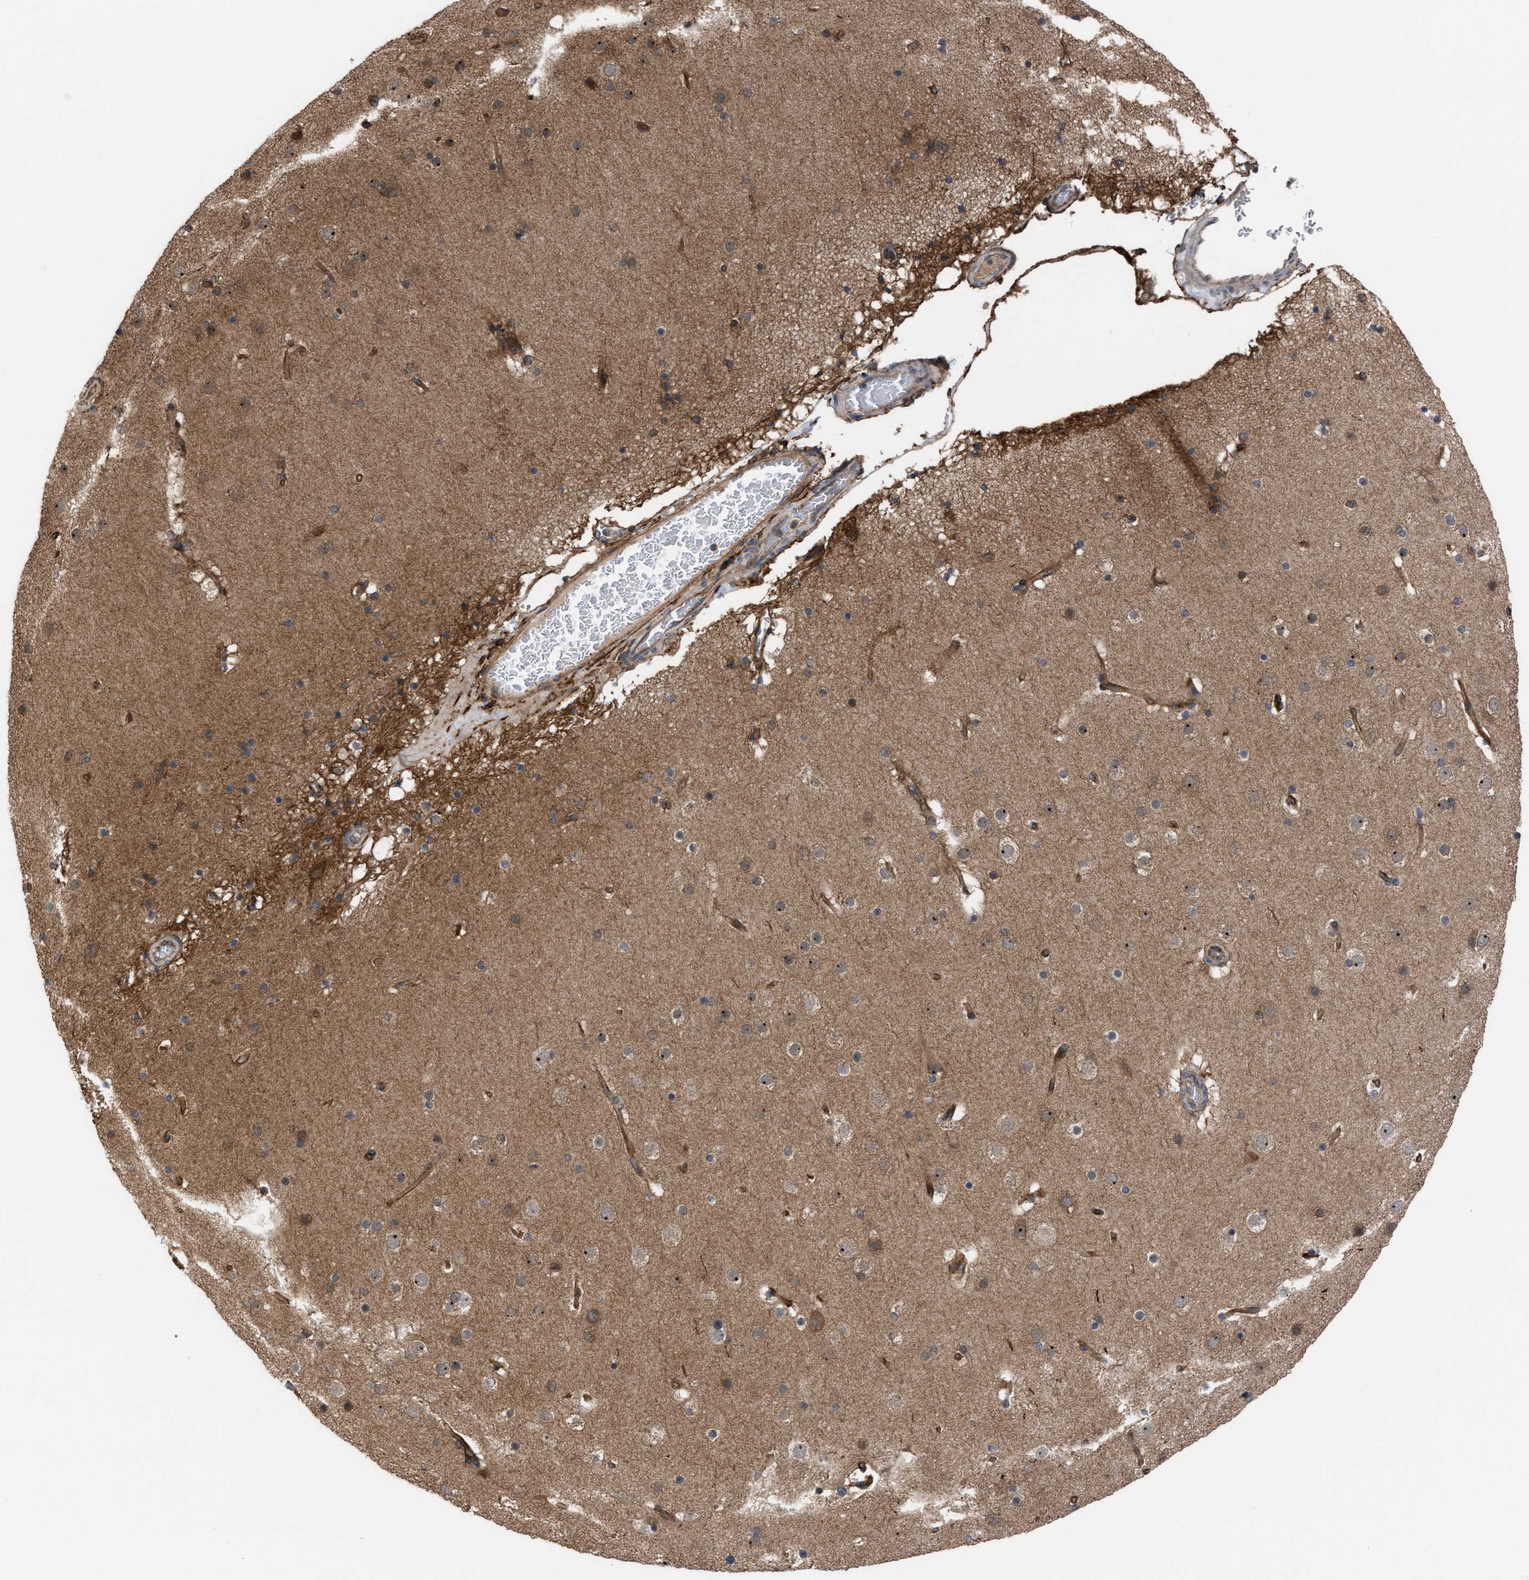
{"staining": {"intensity": "moderate", "quantity": ">75%", "location": "cytoplasmic/membranous"}, "tissue": "cerebral cortex", "cell_type": "Endothelial cells", "image_type": "normal", "snomed": [{"axis": "morphology", "description": "Normal tissue, NOS"}, {"axis": "topography", "description": "Cerebral cortex"}], "caption": "Immunohistochemistry (IHC) image of normal cerebral cortex: cerebral cortex stained using IHC demonstrates medium levels of moderate protein expression localized specifically in the cytoplasmic/membranous of endothelial cells, appearing as a cytoplasmic/membranous brown color.", "gene": "TP53BP2", "patient": {"sex": "male", "age": 57}}